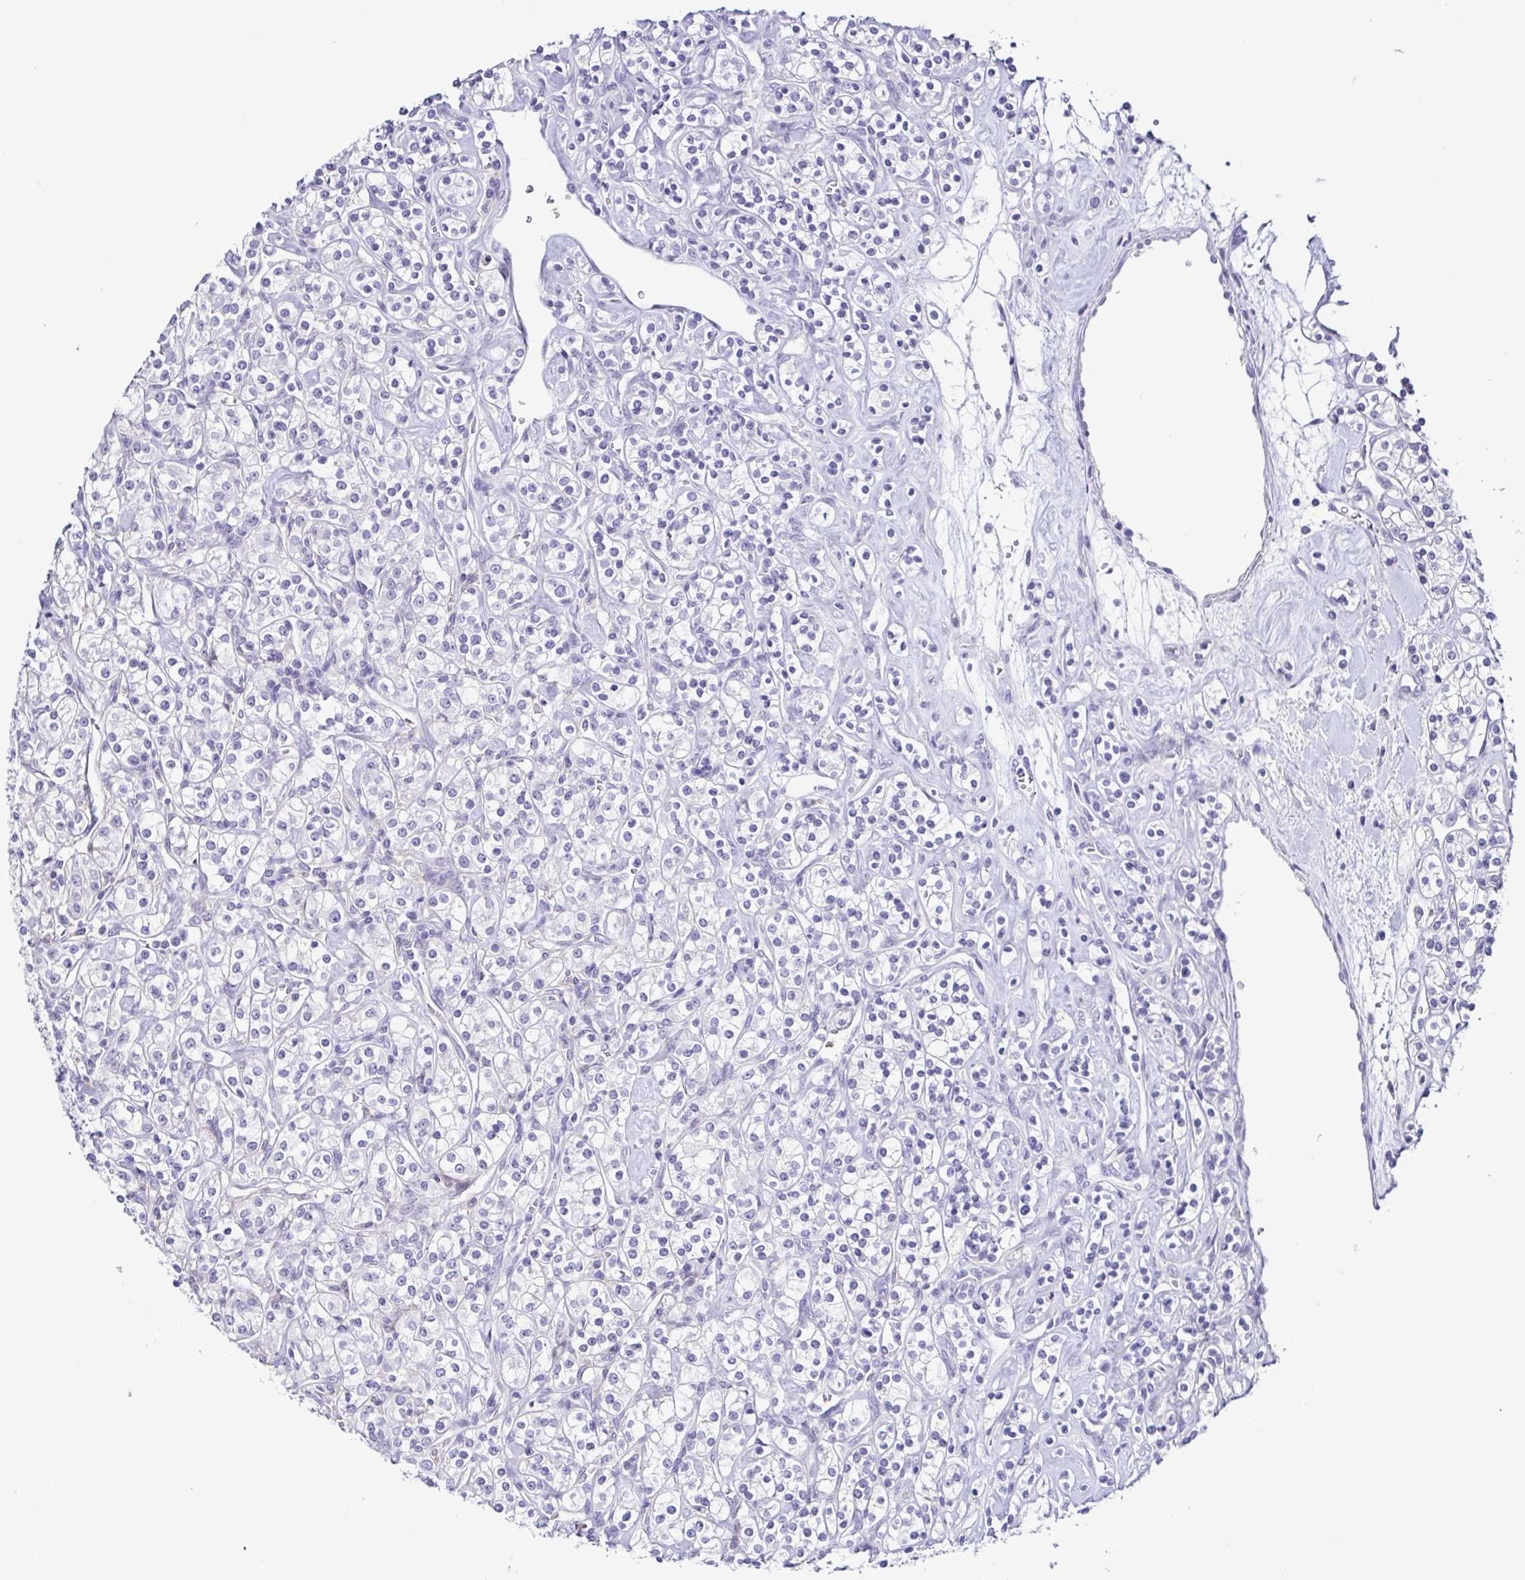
{"staining": {"intensity": "negative", "quantity": "none", "location": "none"}, "tissue": "renal cancer", "cell_type": "Tumor cells", "image_type": "cancer", "snomed": [{"axis": "morphology", "description": "Adenocarcinoma, NOS"}, {"axis": "topography", "description": "Kidney"}], "caption": "Immunohistochemistry of renal cancer demonstrates no expression in tumor cells.", "gene": "TERT", "patient": {"sex": "male", "age": 77}}